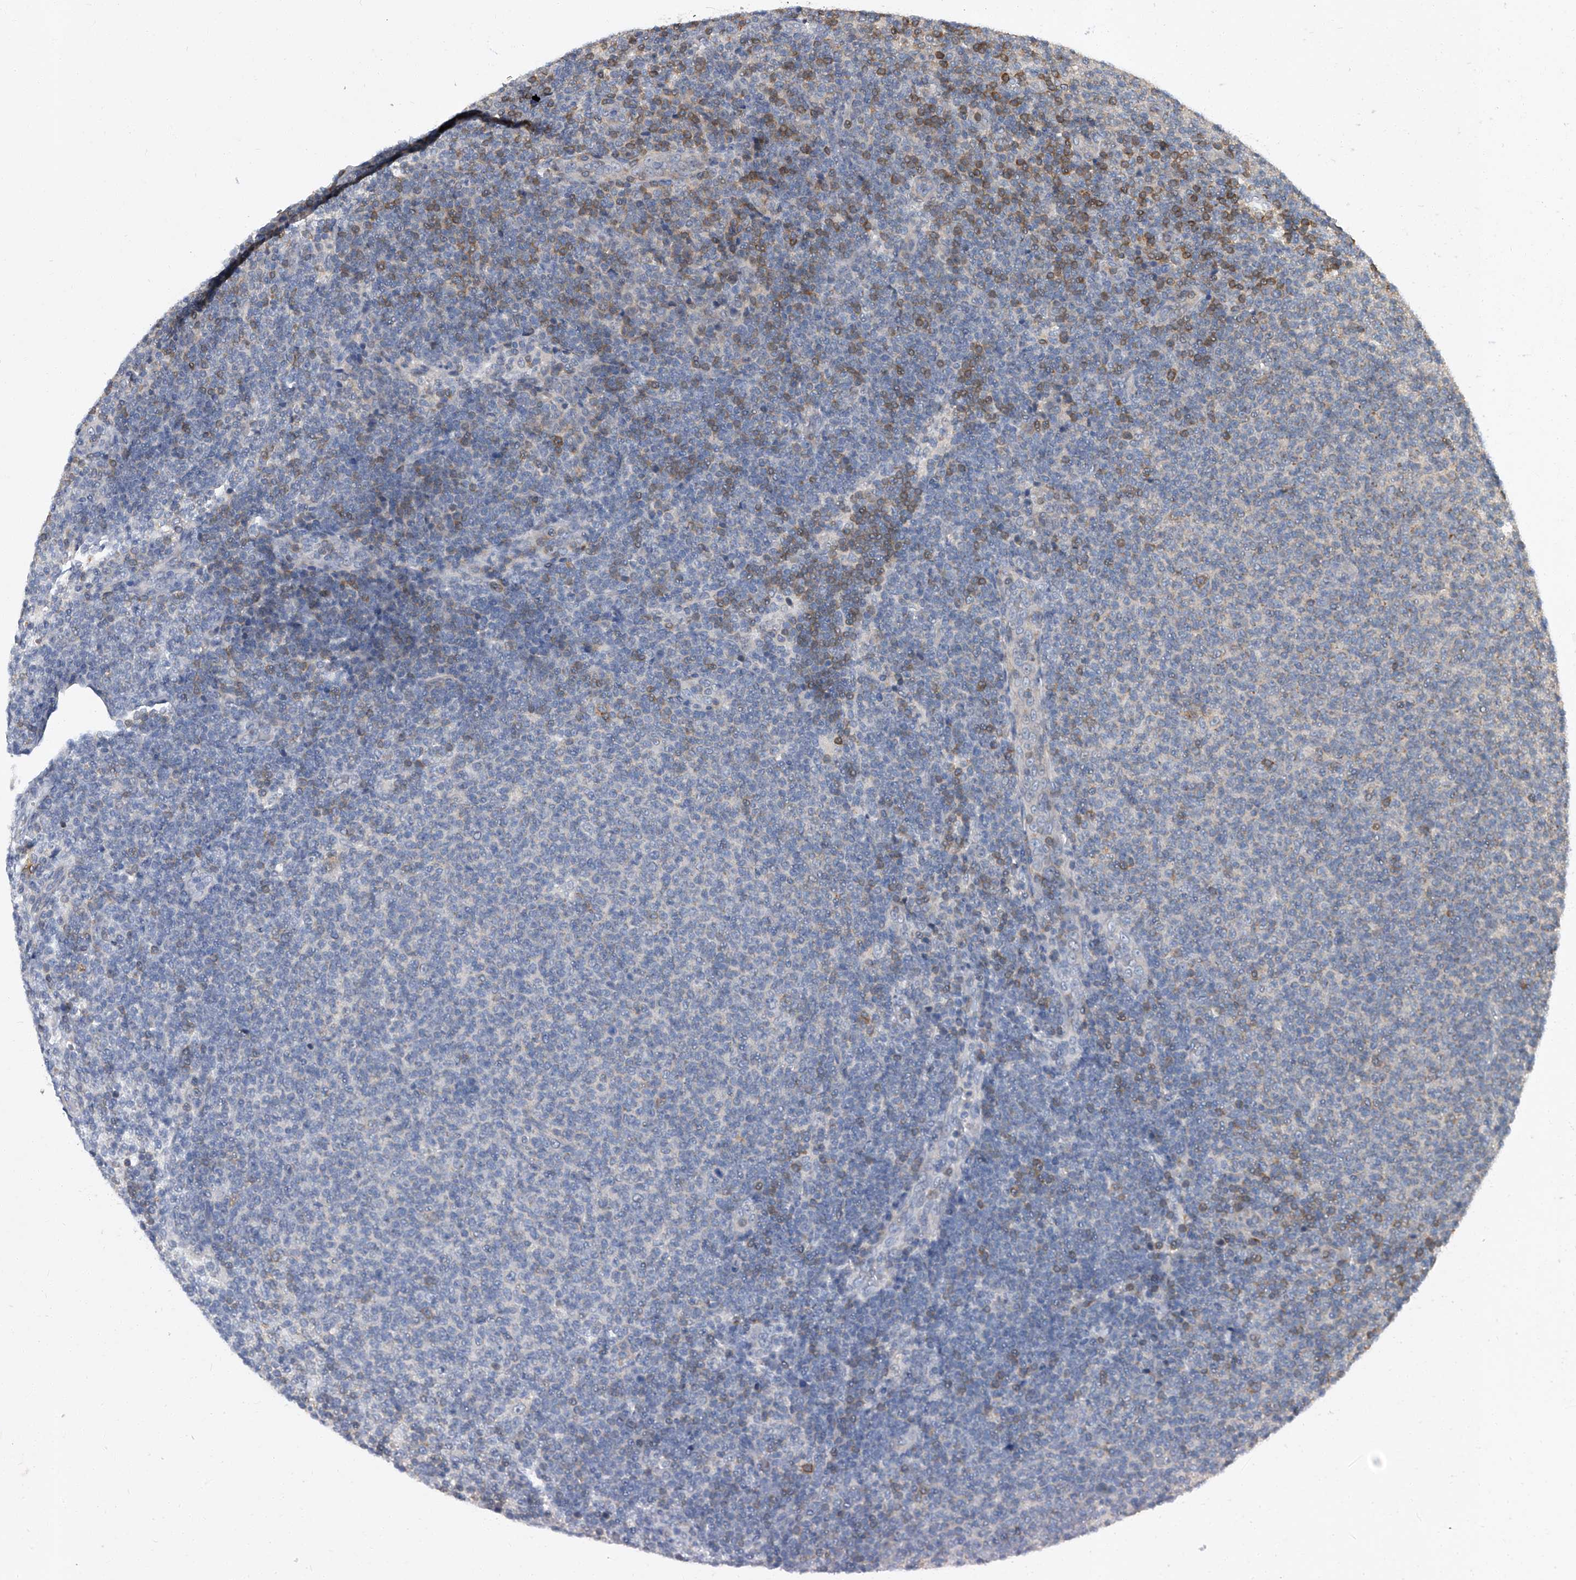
{"staining": {"intensity": "negative", "quantity": "none", "location": "none"}, "tissue": "lymphoma", "cell_type": "Tumor cells", "image_type": "cancer", "snomed": [{"axis": "morphology", "description": "Malignant lymphoma, non-Hodgkin's type, Low grade"}, {"axis": "topography", "description": "Lymph node"}], "caption": "An image of human lymphoma is negative for staining in tumor cells.", "gene": "CD200", "patient": {"sex": "male", "age": 66}}